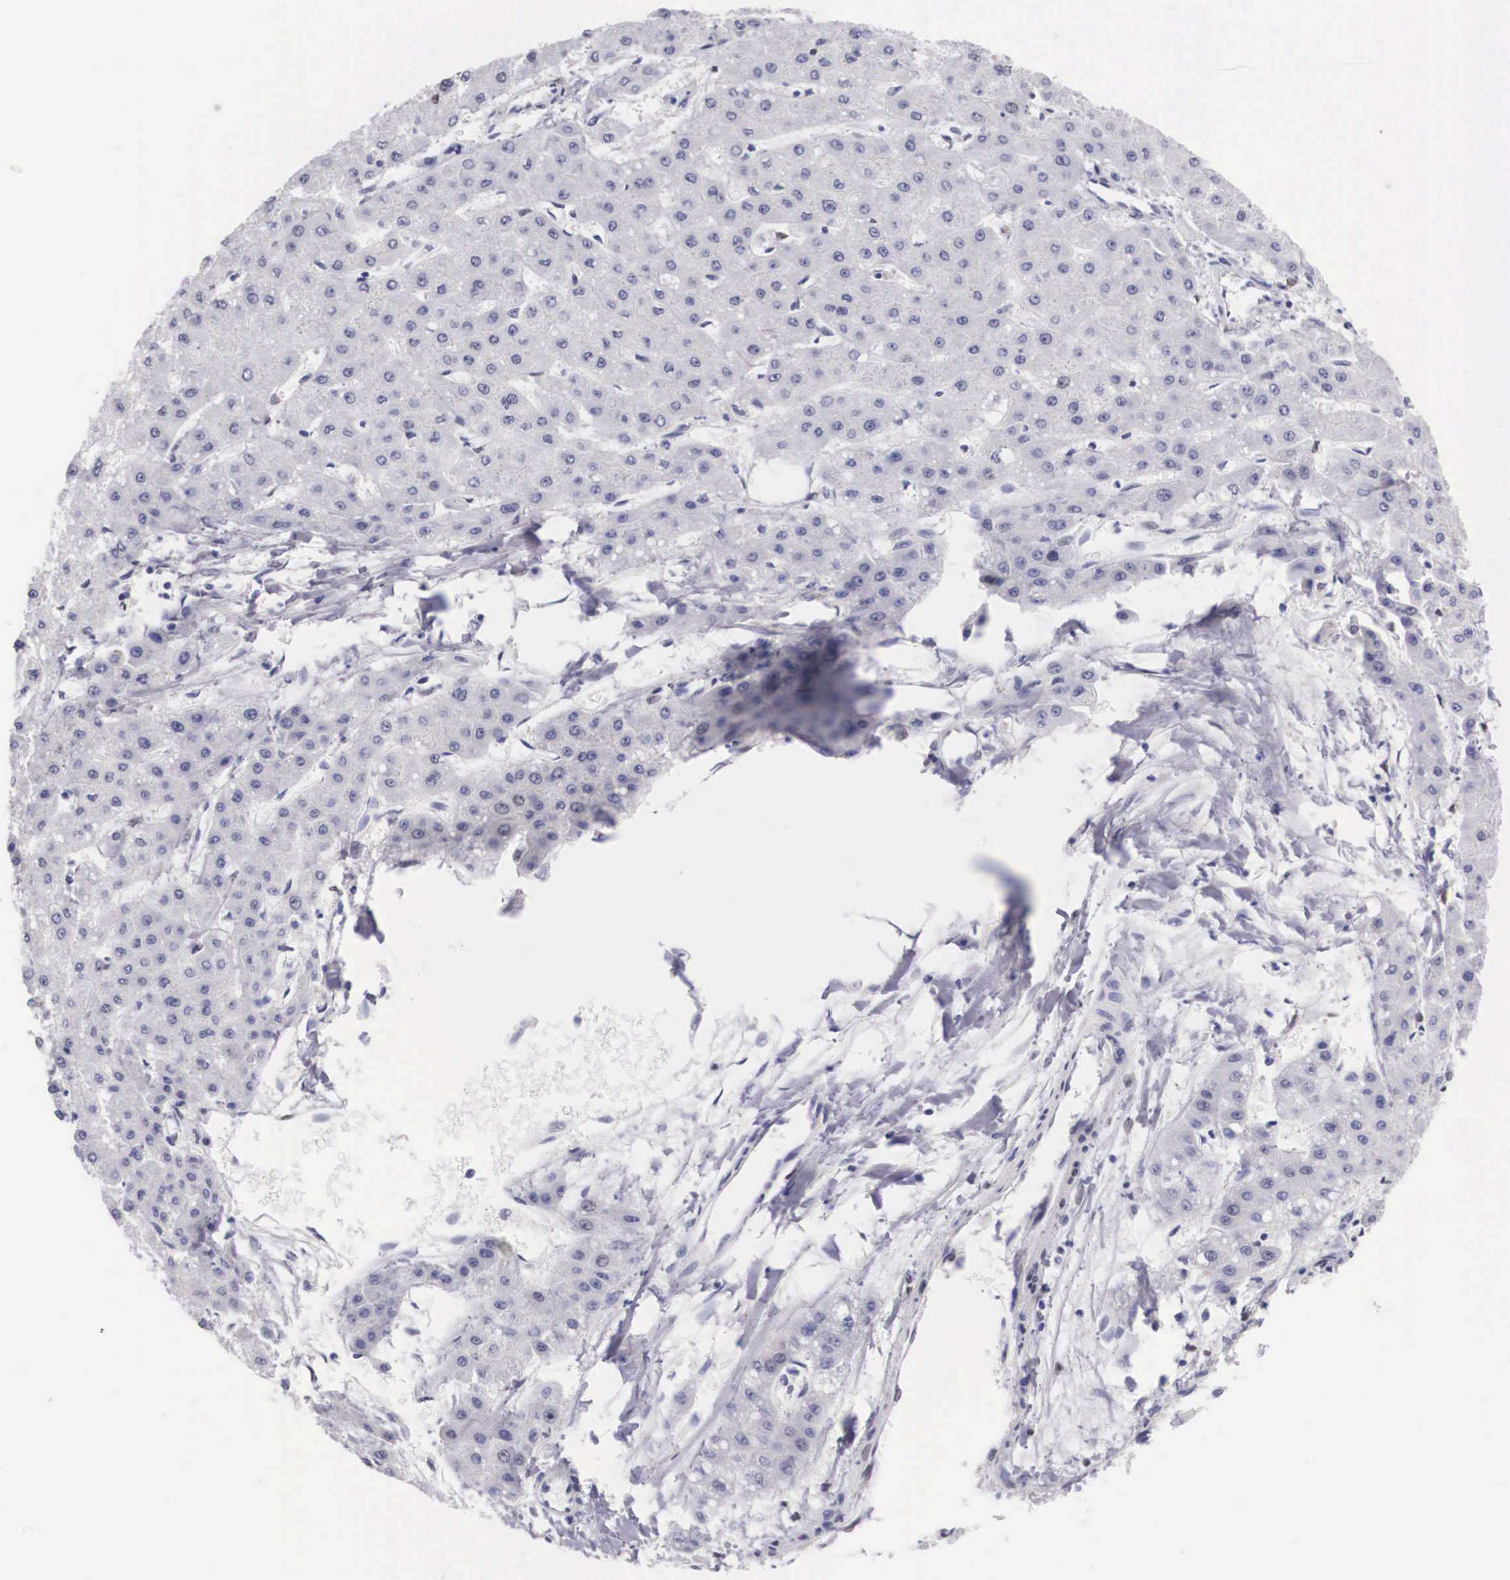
{"staining": {"intensity": "negative", "quantity": "none", "location": "none"}, "tissue": "liver cancer", "cell_type": "Tumor cells", "image_type": "cancer", "snomed": [{"axis": "morphology", "description": "Carcinoma, Hepatocellular, NOS"}, {"axis": "topography", "description": "Liver"}], "caption": "This histopathology image is of liver hepatocellular carcinoma stained with immunohistochemistry to label a protein in brown with the nuclei are counter-stained blue. There is no expression in tumor cells.", "gene": "KHDRBS3", "patient": {"sex": "female", "age": 52}}